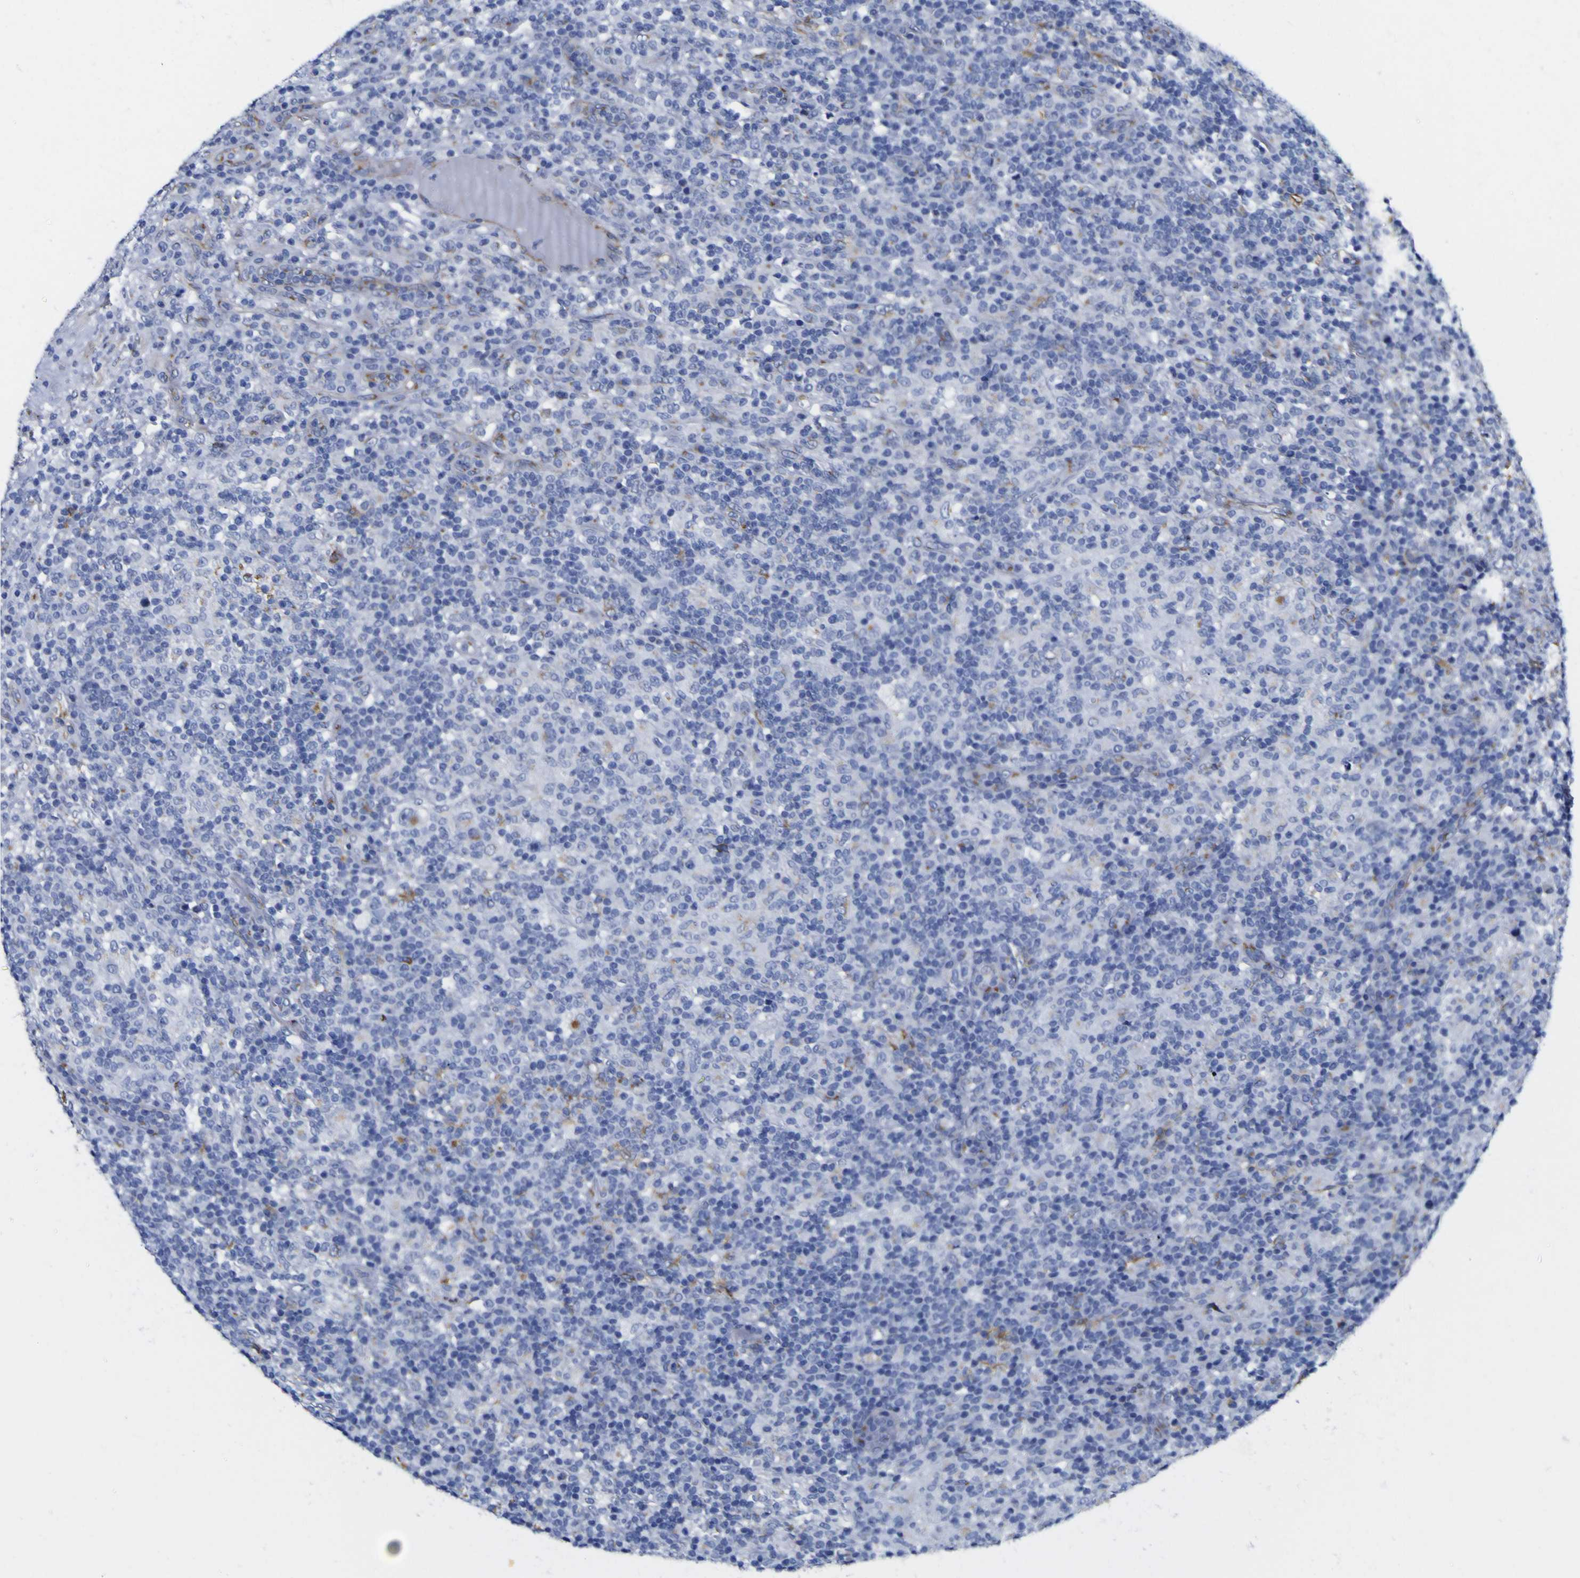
{"staining": {"intensity": "negative", "quantity": "none", "location": "none"}, "tissue": "lymphoma", "cell_type": "Tumor cells", "image_type": "cancer", "snomed": [{"axis": "morphology", "description": "Hodgkin's disease, NOS"}, {"axis": "topography", "description": "Lymph node"}], "caption": "This is an immunohistochemistry micrograph of human Hodgkin's disease. There is no expression in tumor cells.", "gene": "GOLM1", "patient": {"sex": "male", "age": 70}}